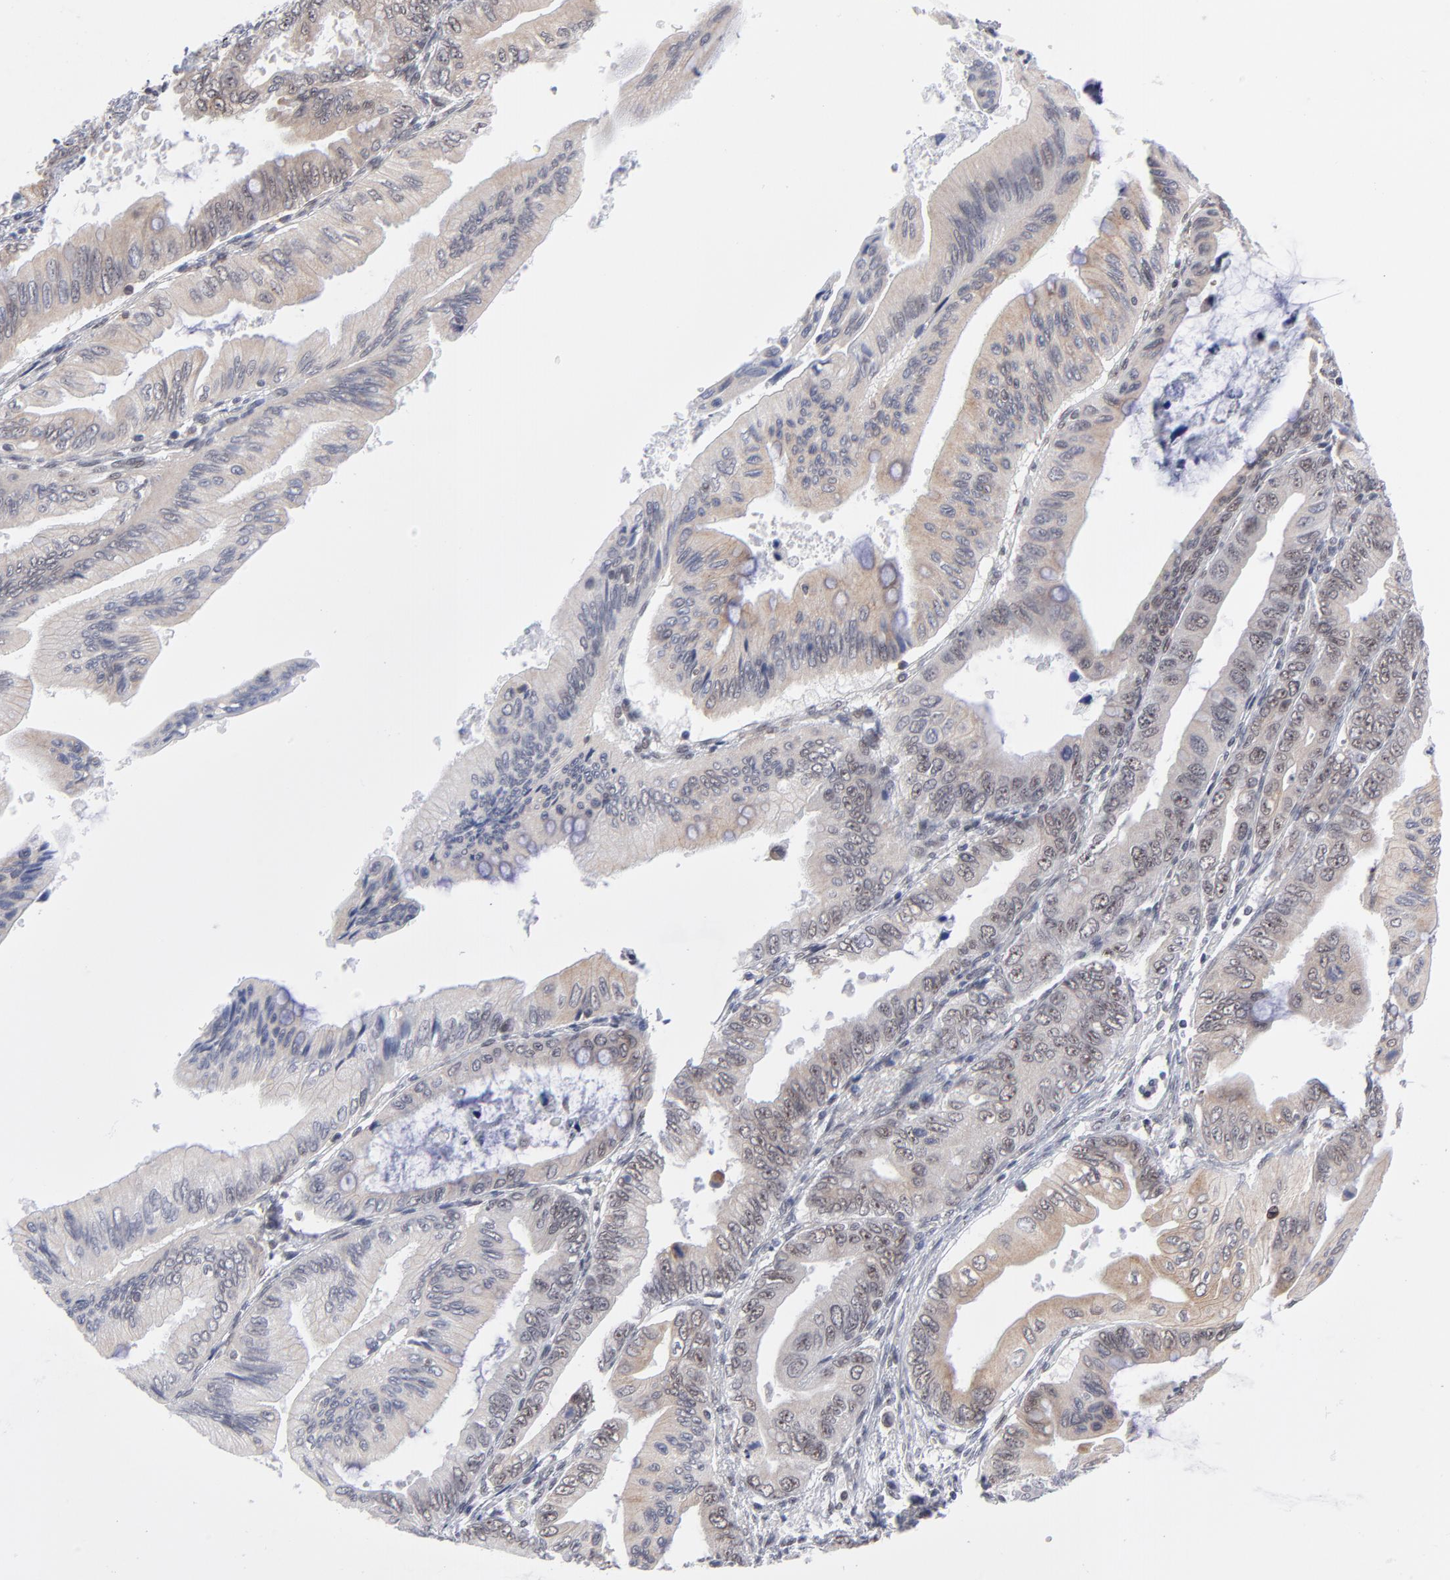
{"staining": {"intensity": "moderate", "quantity": "25%-75%", "location": "cytoplasmic/membranous,nuclear"}, "tissue": "pancreatic cancer", "cell_type": "Tumor cells", "image_type": "cancer", "snomed": [{"axis": "morphology", "description": "Adenocarcinoma, NOS"}, {"axis": "topography", "description": "Pancreas"}], "caption": "Adenocarcinoma (pancreatic) was stained to show a protein in brown. There is medium levels of moderate cytoplasmic/membranous and nuclear expression in about 25%-75% of tumor cells. The protein is stained brown, and the nuclei are stained in blue (DAB (3,3'-diaminobenzidine) IHC with brightfield microscopy, high magnification).", "gene": "NBN", "patient": {"sex": "female", "age": 66}}